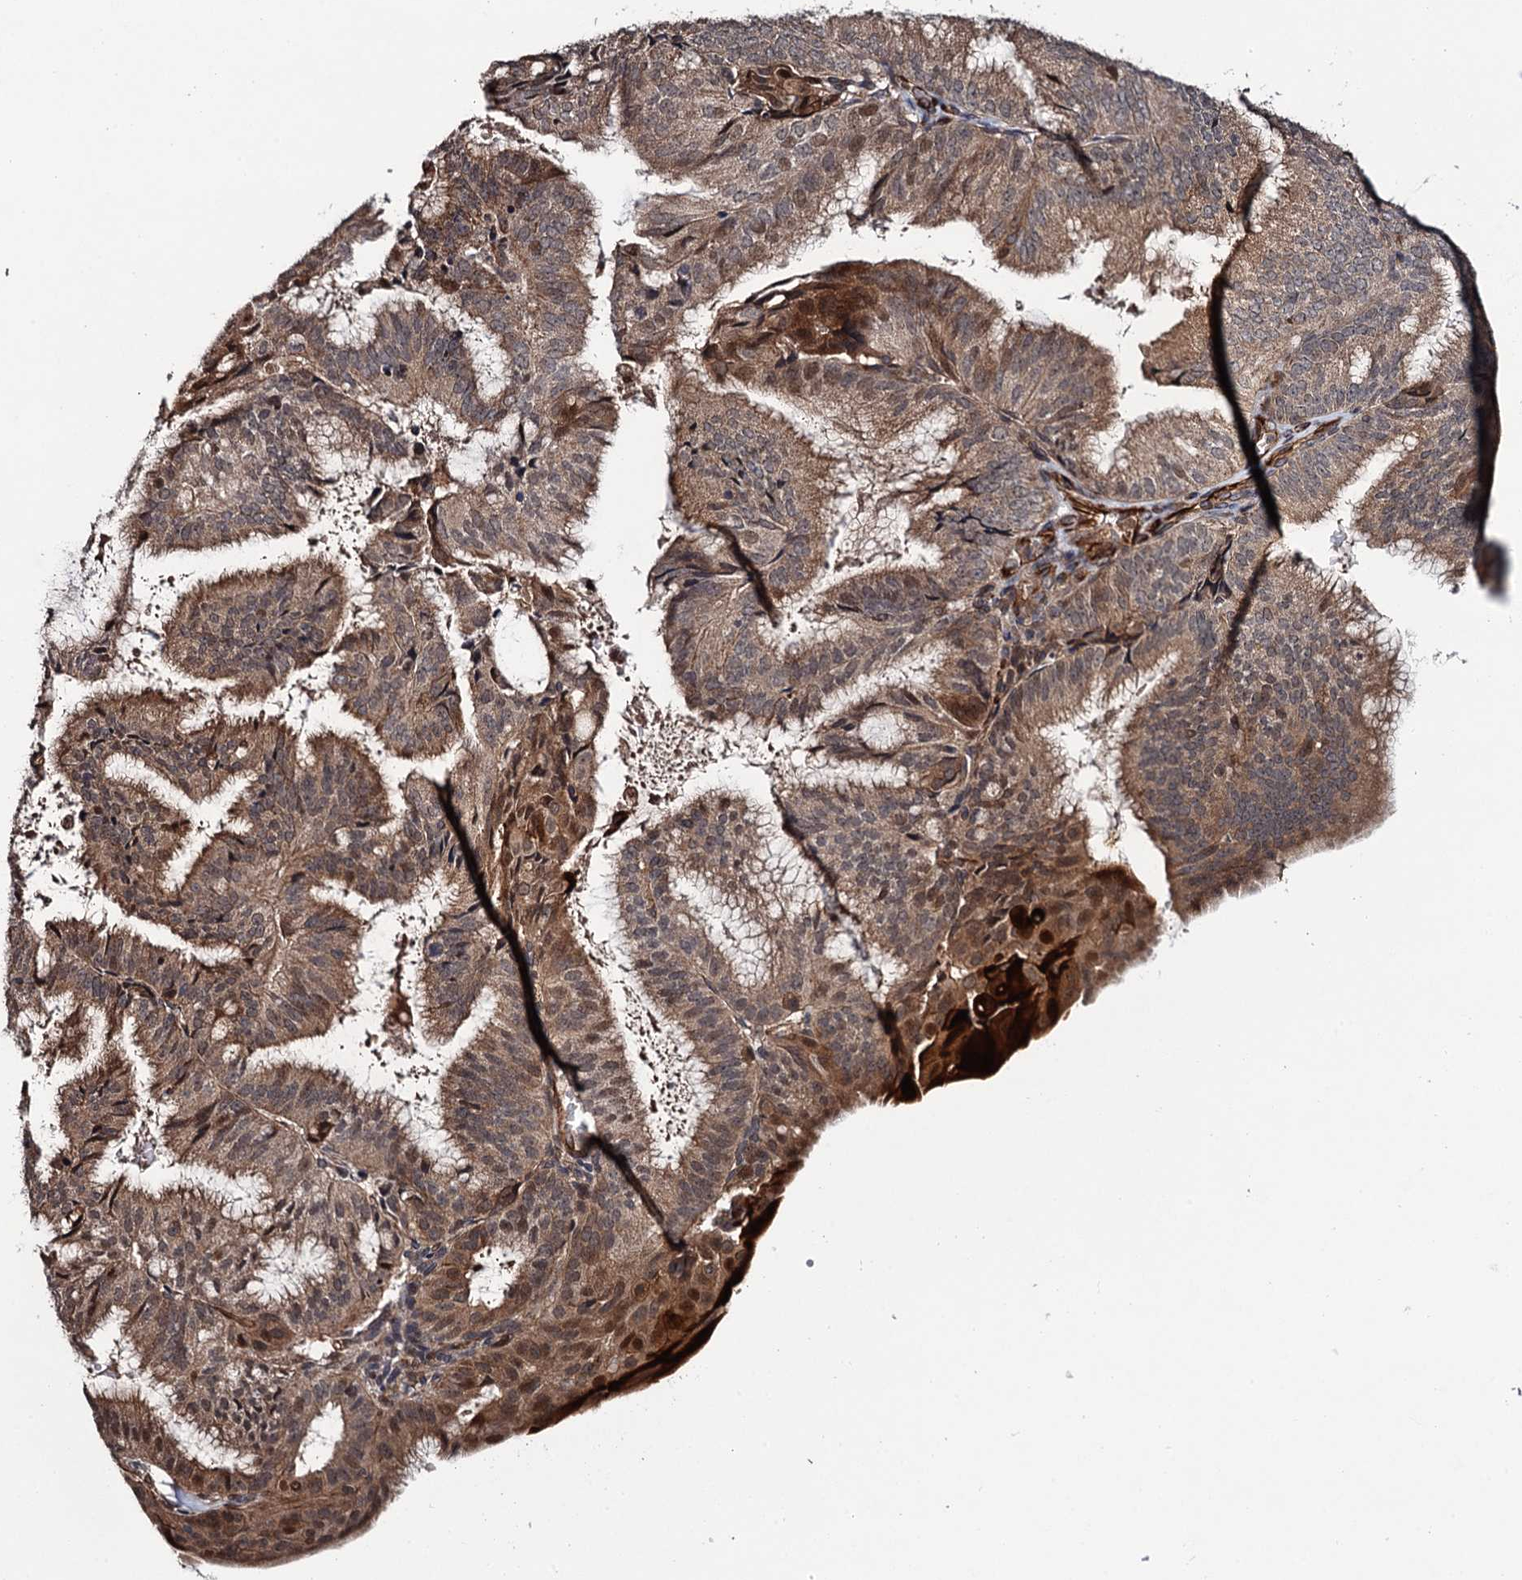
{"staining": {"intensity": "moderate", "quantity": ">75%", "location": "cytoplasmic/membranous,nuclear"}, "tissue": "endometrial cancer", "cell_type": "Tumor cells", "image_type": "cancer", "snomed": [{"axis": "morphology", "description": "Adenocarcinoma, NOS"}, {"axis": "topography", "description": "Endometrium"}], "caption": "Endometrial cancer (adenocarcinoma) was stained to show a protein in brown. There is medium levels of moderate cytoplasmic/membranous and nuclear expression in about >75% of tumor cells.", "gene": "FSIP1", "patient": {"sex": "female", "age": 49}}